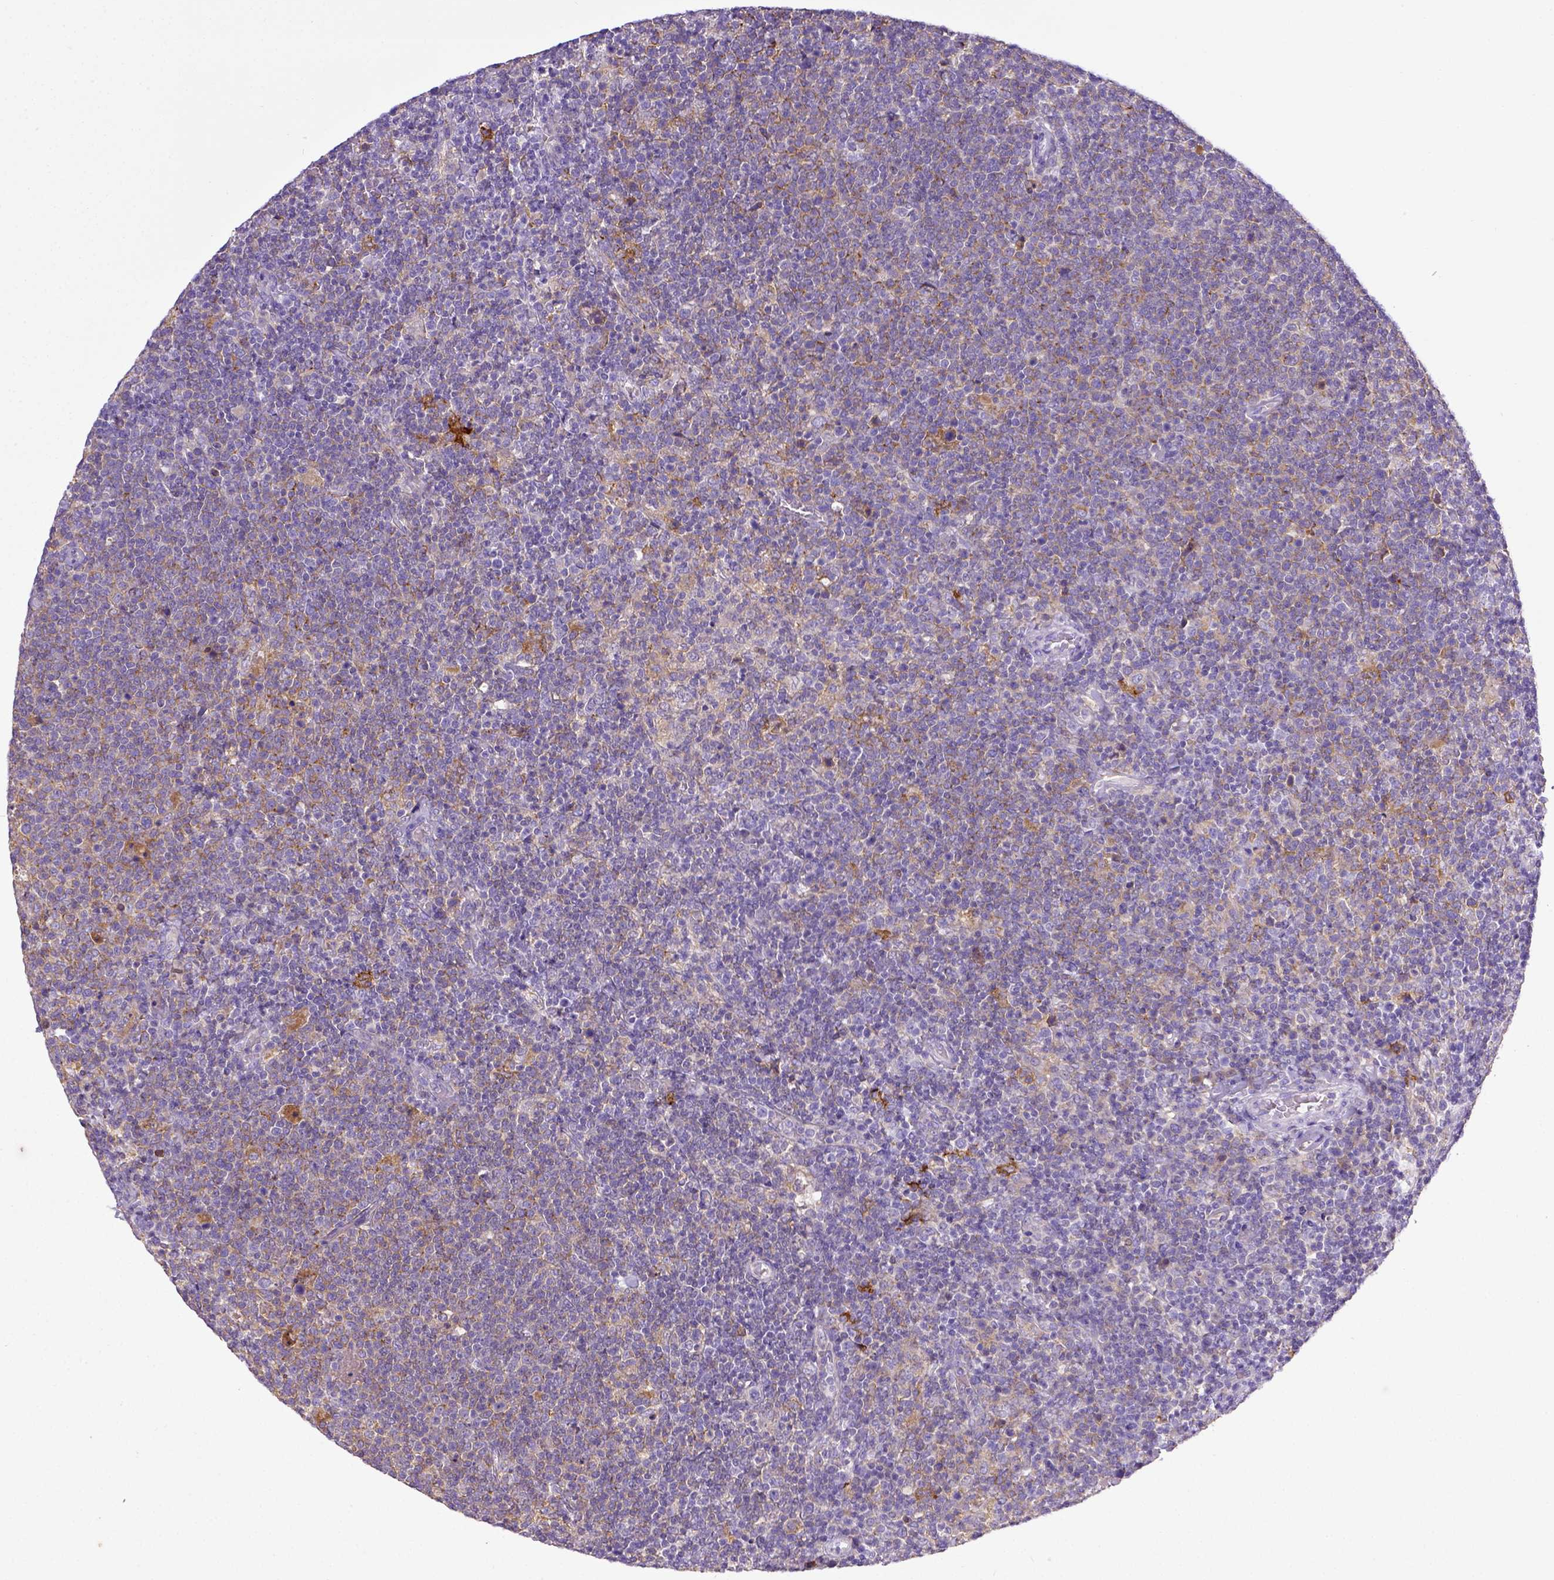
{"staining": {"intensity": "weak", "quantity": "<25%", "location": "cytoplasmic/membranous"}, "tissue": "lymphoma", "cell_type": "Tumor cells", "image_type": "cancer", "snomed": [{"axis": "morphology", "description": "Malignant lymphoma, non-Hodgkin's type, High grade"}, {"axis": "topography", "description": "Lymph node"}], "caption": "A histopathology image of high-grade malignant lymphoma, non-Hodgkin's type stained for a protein exhibits no brown staining in tumor cells. The staining was performed using DAB to visualize the protein expression in brown, while the nuclei were stained in blue with hematoxylin (Magnification: 20x).", "gene": "CD40", "patient": {"sex": "male", "age": 61}}